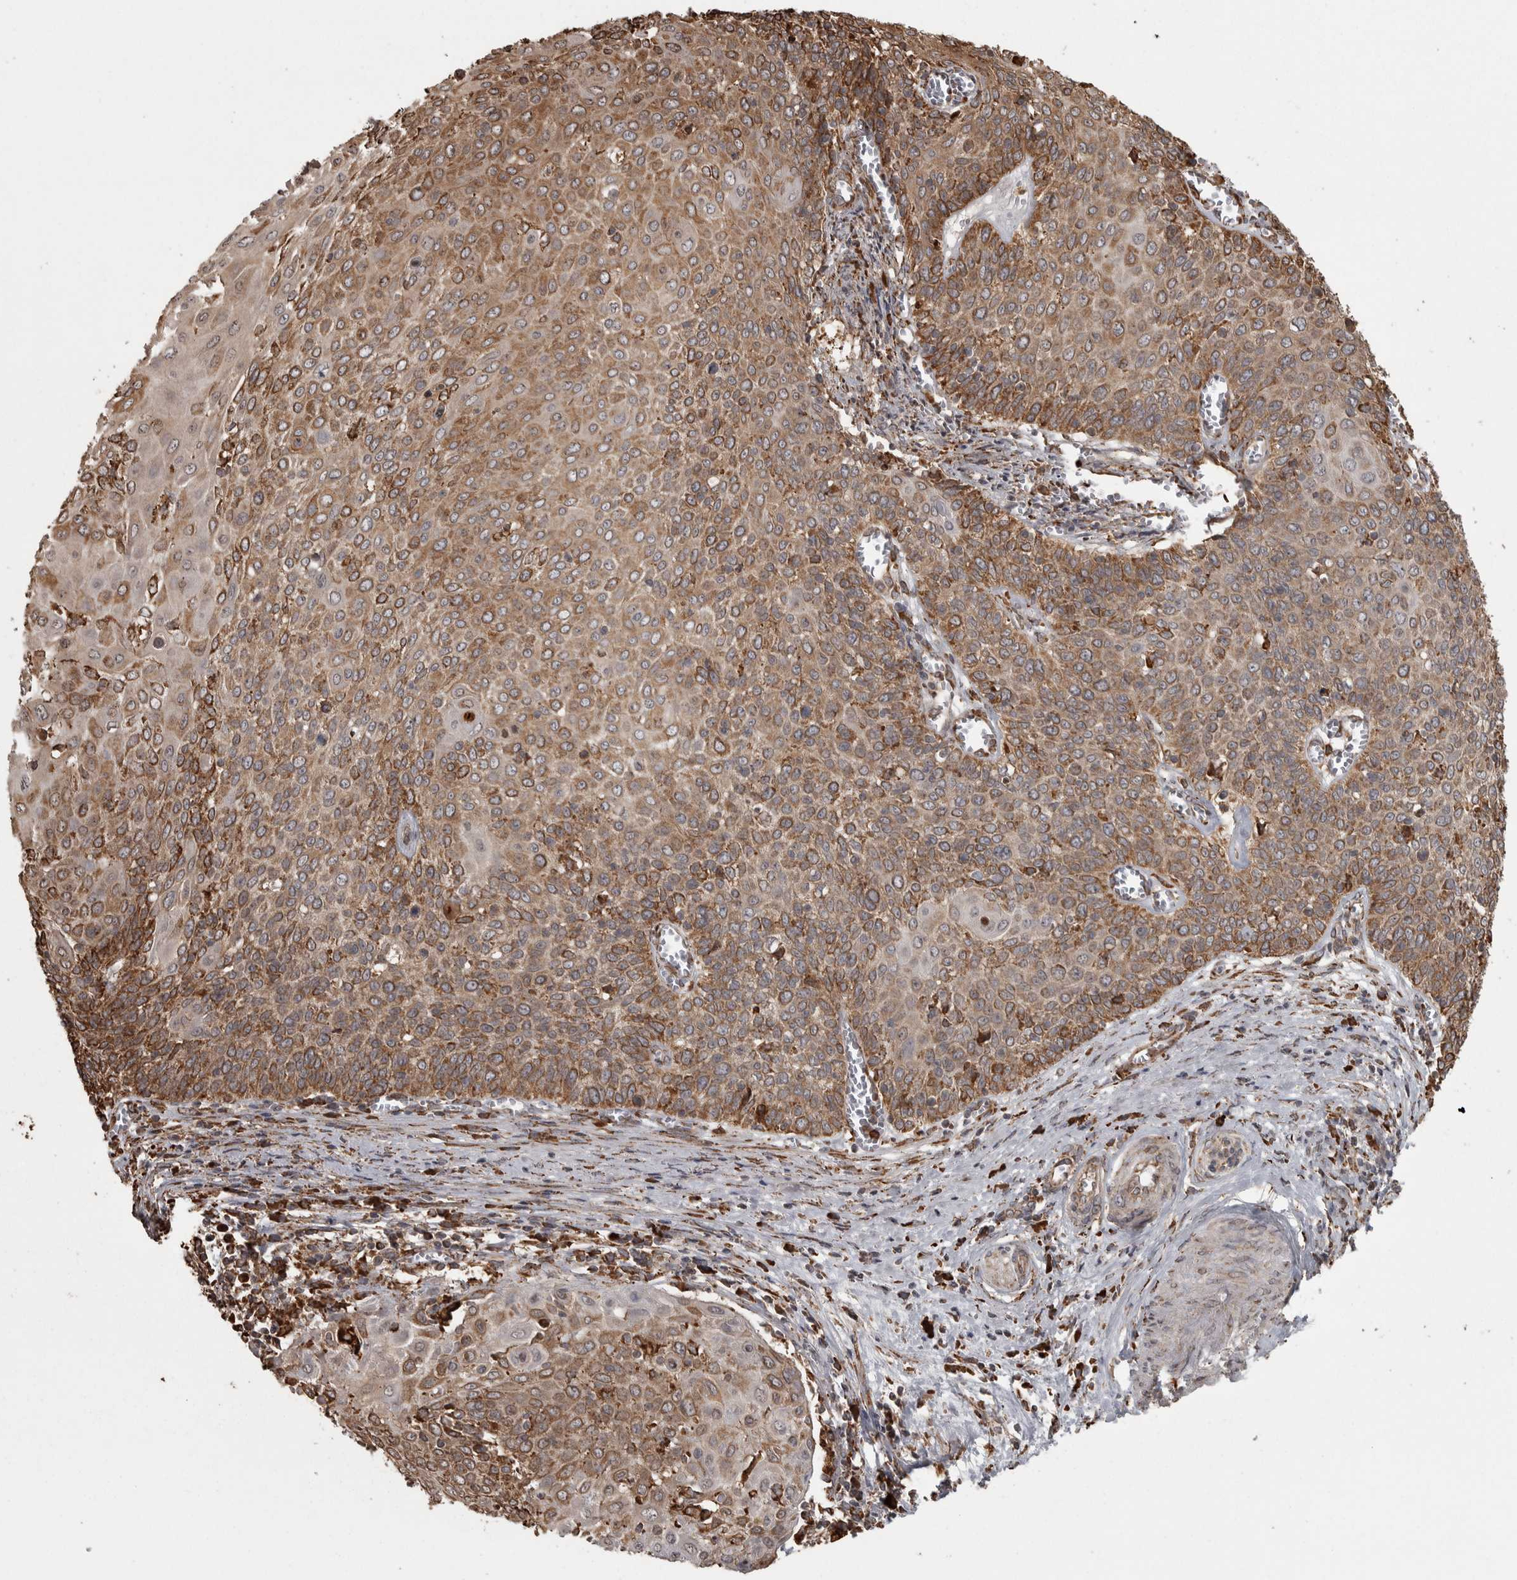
{"staining": {"intensity": "moderate", "quantity": ">75%", "location": "cytoplasmic/membranous"}, "tissue": "cervical cancer", "cell_type": "Tumor cells", "image_type": "cancer", "snomed": [{"axis": "morphology", "description": "Squamous cell carcinoma, NOS"}, {"axis": "topography", "description": "Cervix"}], "caption": "Immunohistochemistry (IHC) of human cervical cancer (squamous cell carcinoma) displays medium levels of moderate cytoplasmic/membranous expression in approximately >75% of tumor cells. The staining is performed using DAB brown chromogen to label protein expression. The nuclei are counter-stained blue using hematoxylin.", "gene": "AGBL3", "patient": {"sex": "female", "age": 39}}